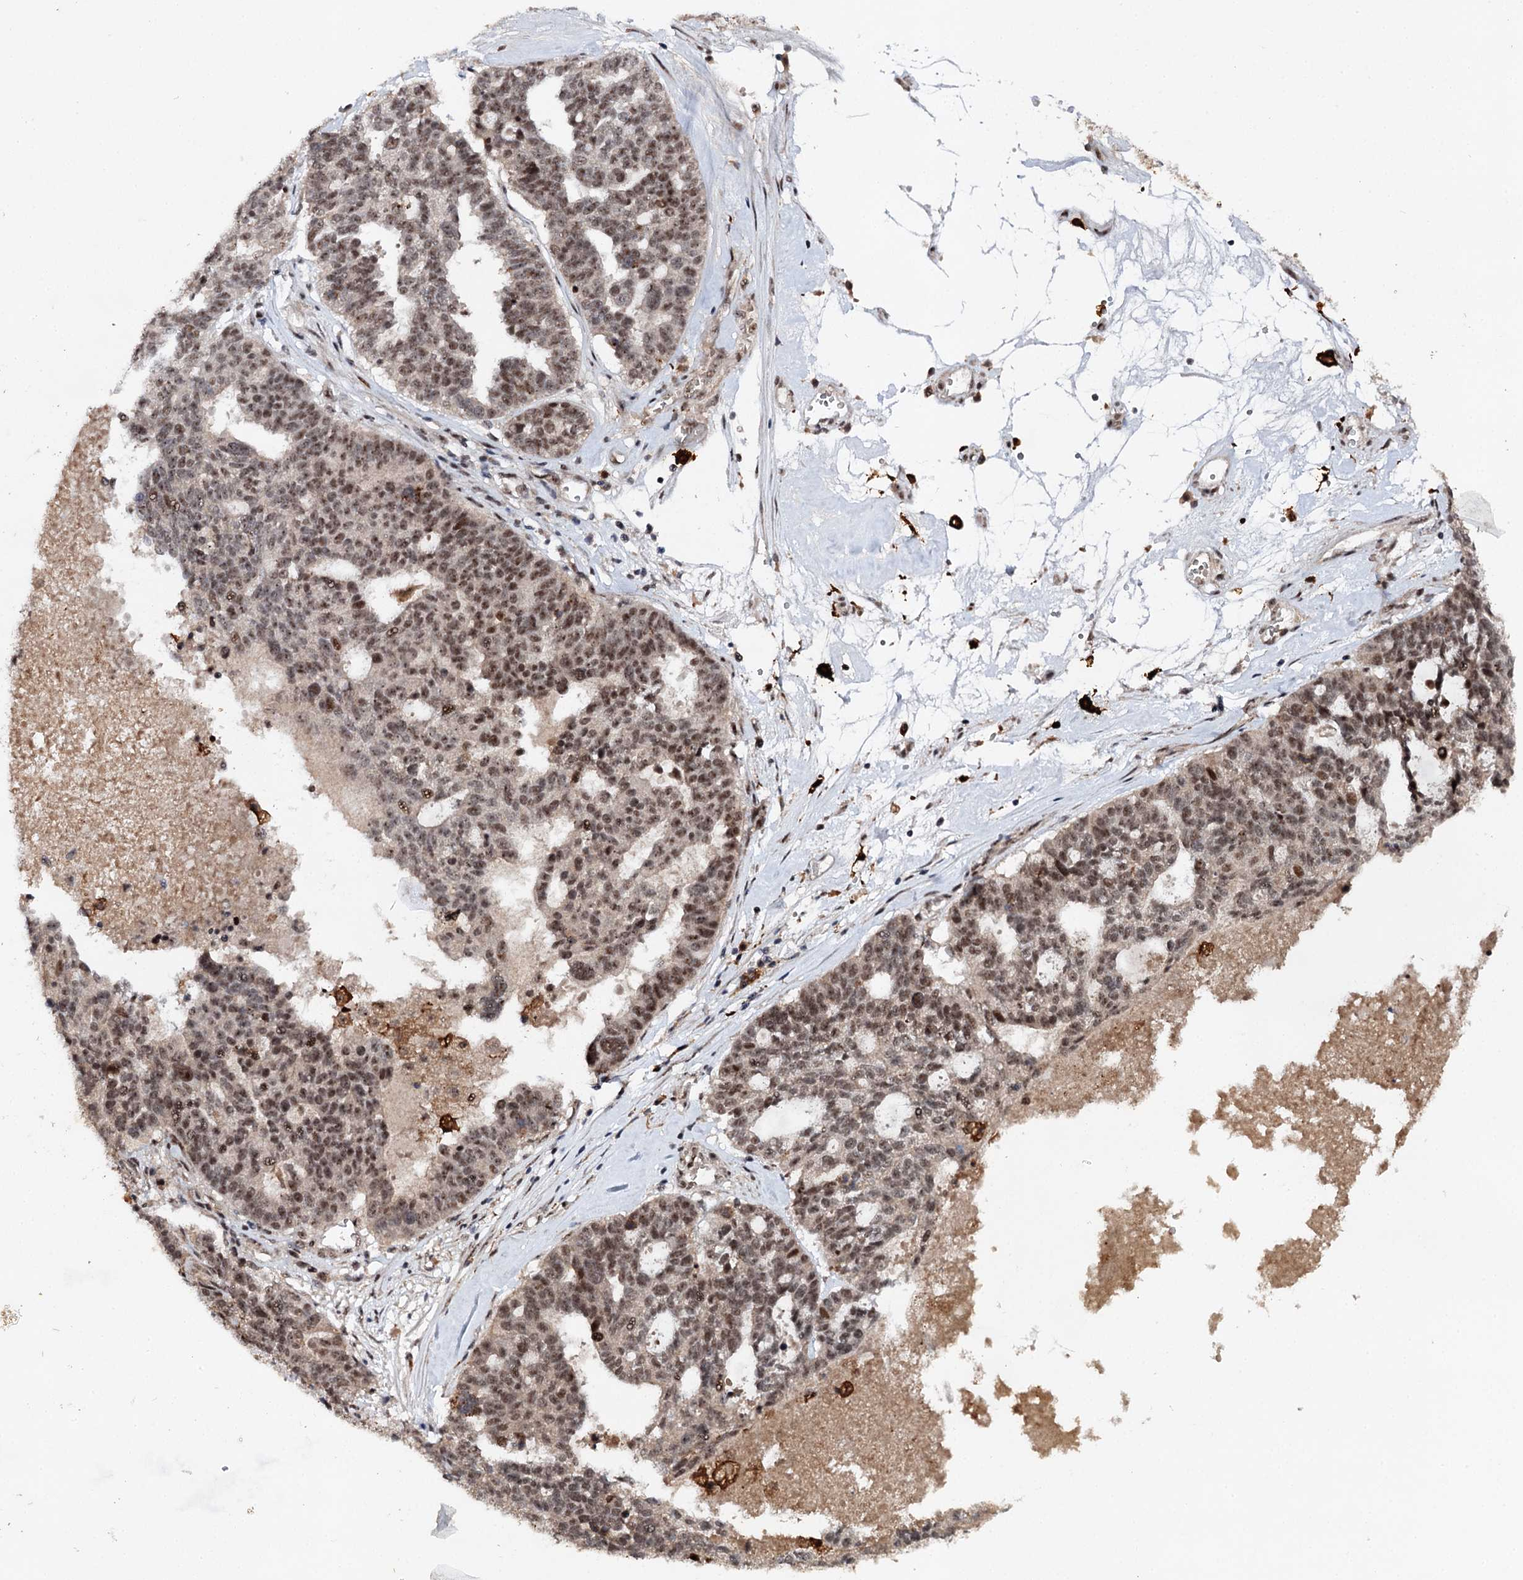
{"staining": {"intensity": "moderate", "quantity": ">75%", "location": "nuclear"}, "tissue": "ovarian cancer", "cell_type": "Tumor cells", "image_type": "cancer", "snomed": [{"axis": "morphology", "description": "Cystadenocarcinoma, serous, NOS"}, {"axis": "topography", "description": "Ovary"}], "caption": "The immunohistochemical stain shows moderate nuclear positivity in tumor cells of ovarian cancer tissue. (DAB = brown stain, brightfield microscopy at high magnification).", "gene": "BUD13", "patient": {"sex": "female", "age": 59}}